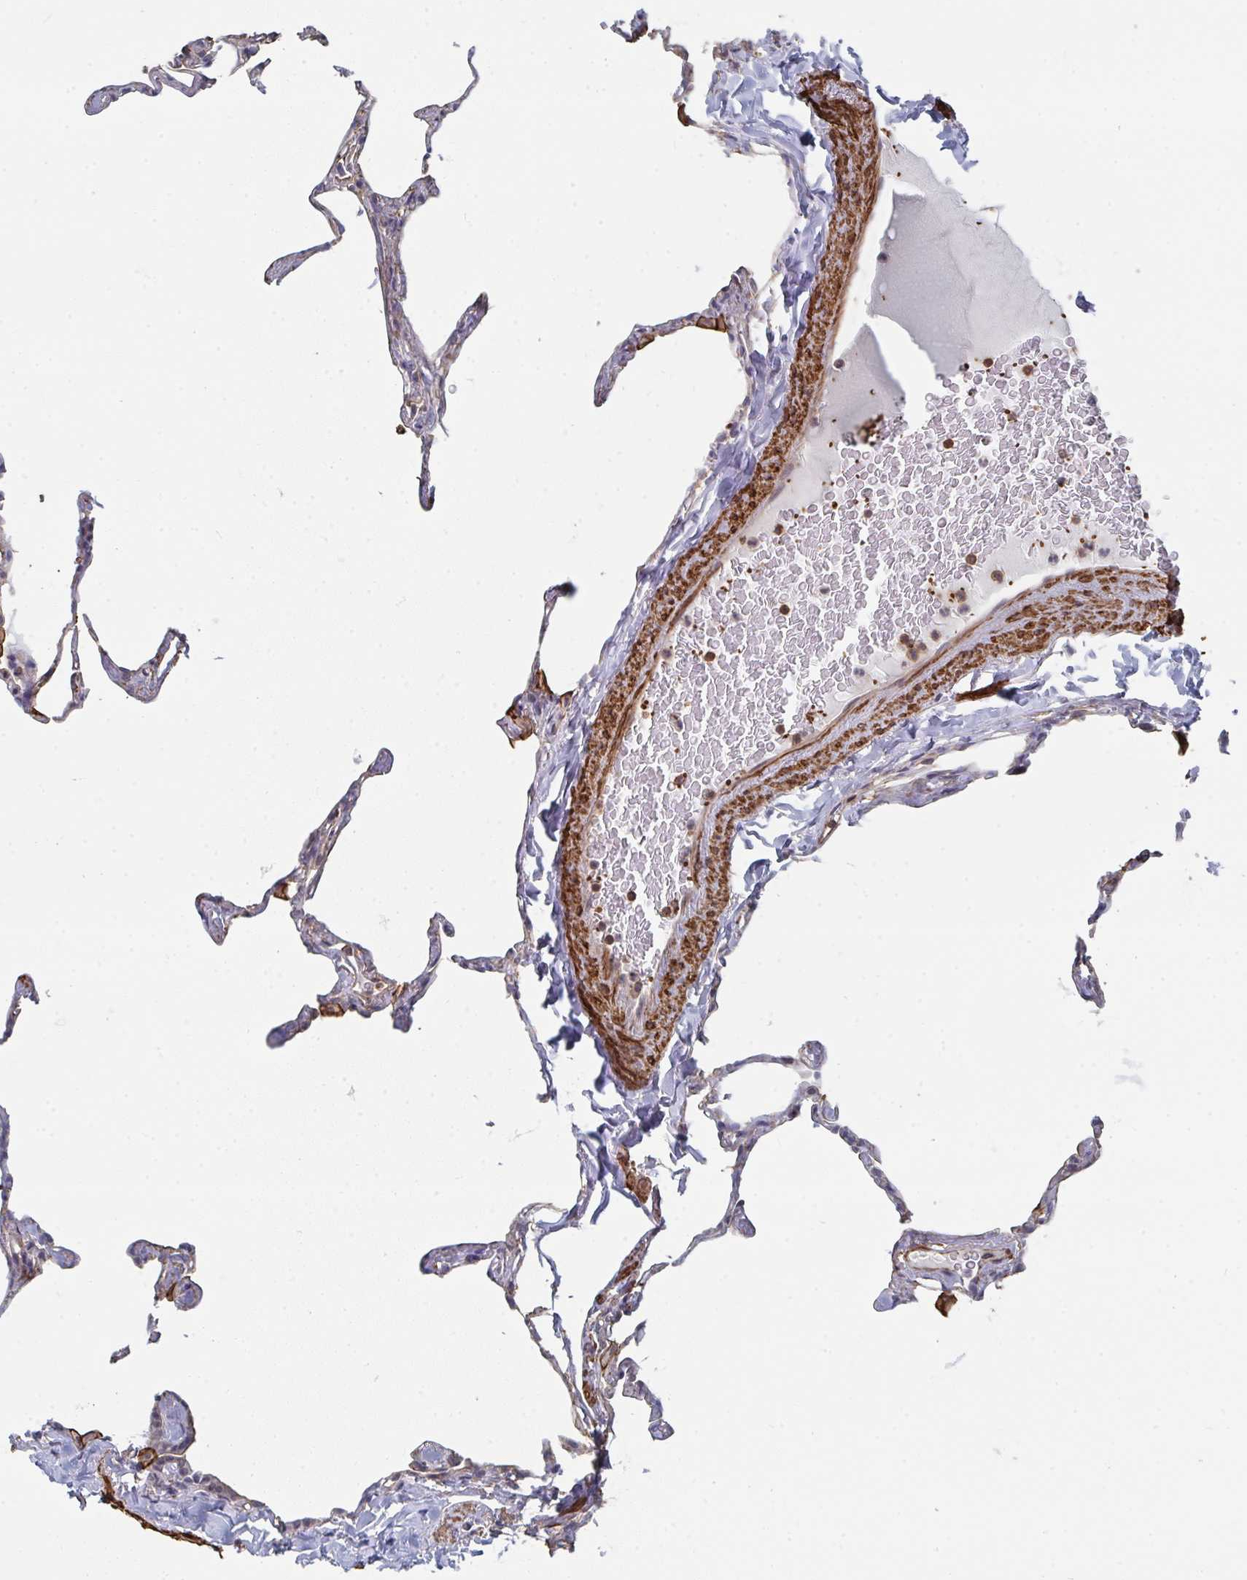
{"staining": {"intensity": "negative", "quantity": "none", "location": "none"}, "tissue": "lung", "cell_type": "Alveolar cells", "image_type": "normal", "snomed": [{"axis": "morphology", "description": "Normal tissue, NOS"}, {"axis": "topography", "description": "Lung"}], "caption": "Immunohistochemistry (IHC) of benign human lung displays no positivity in alveolar cells. The staining is performed using DAB brown chromogen with nuclei counter-stained in using hematoxylin.", "gene": "NEURL4", "patient": {"sex": "male", "age": 65}}